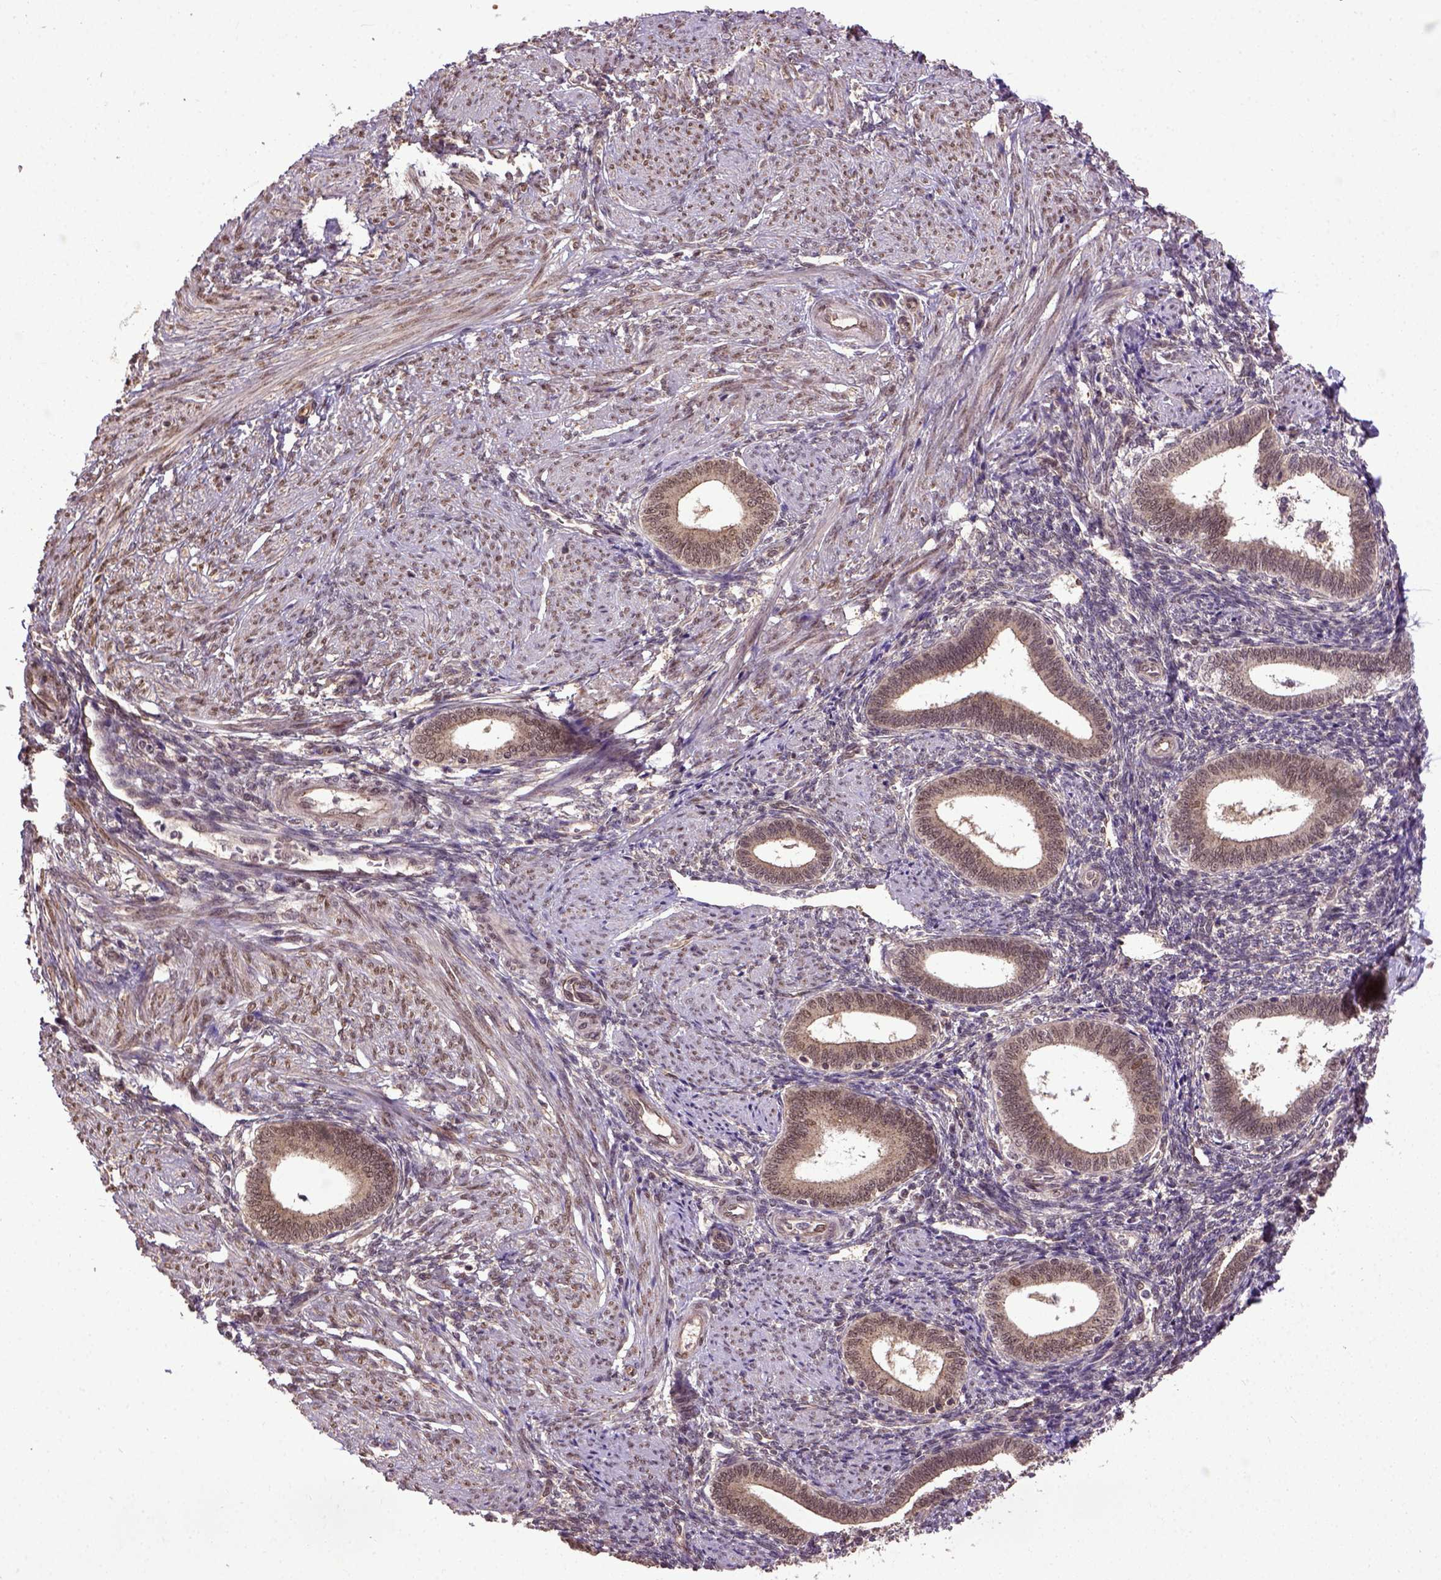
{"staining": {"intensity": "weak", "quantity": ">75%", "location": "cytoplasmic/membranous"}, "tissue": "endometrium", "cell_type": "Cells in endometrial stroma", "image_type": "normal", "snomed": [{"axis": "morphology", "description": "Normal tissue, NOS"}, {"axis": "topography", "description": "Endometrium"}], "caption": "Weak cytoplasmic/membranous expression for a protein is seen in approximately >75% of cells in endometrial stroma of benign endometrium using IHC.", "gene": "UBA3", "patient": {"sex": "female", "age": 42}}